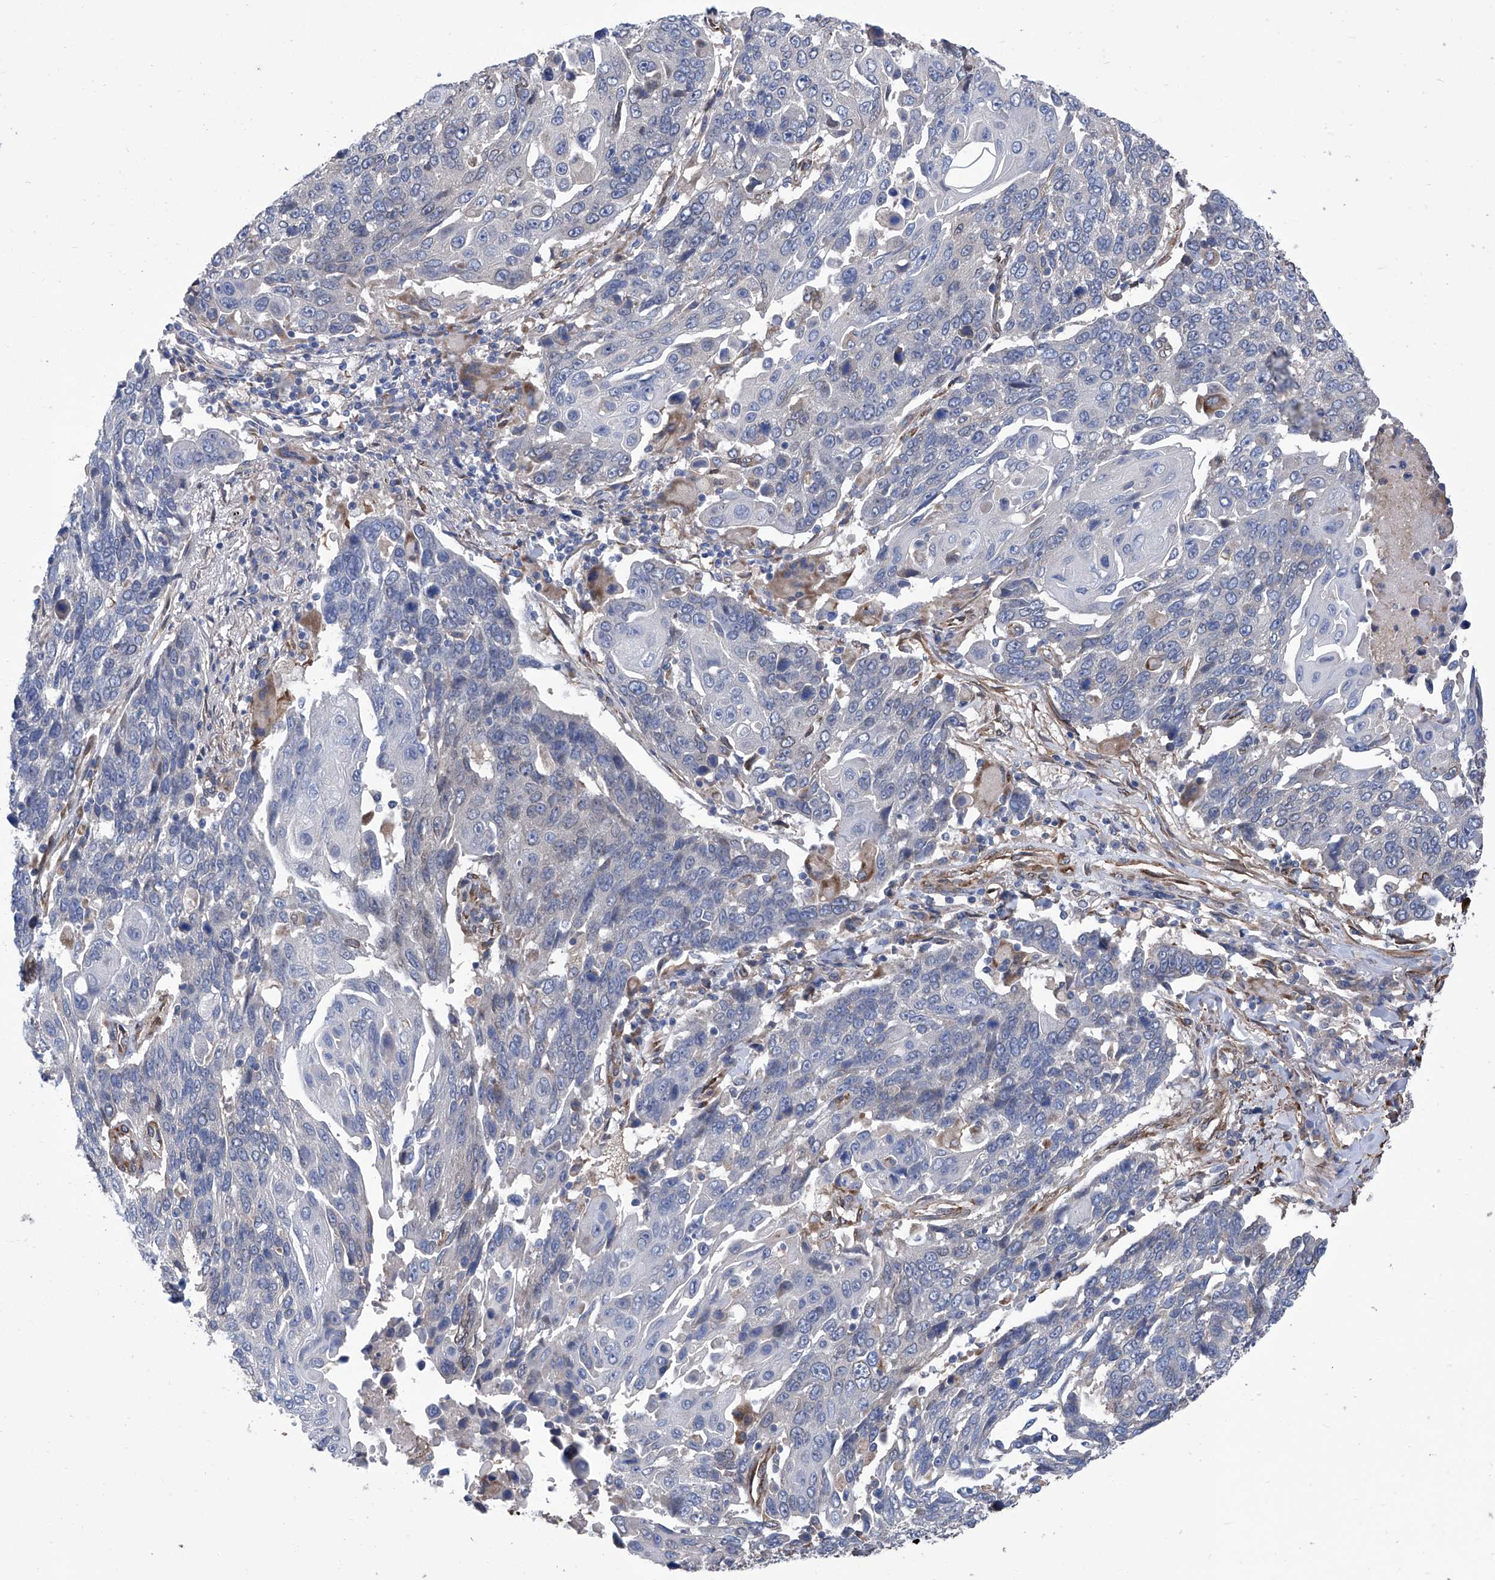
{"staining": {"intensity": "negative", "quantity": "none", "location": "none"}, "tissue": "lung cancer", "cell_type": "Tumor cells", "image_type": "cancer", "snomed": [{"axis": "morphology", "description": "Squamous cell carcinoma, NOS"}, {"axis": "topography", "description": "Lung"}], "caption": "DAB immunohistochemical staining of lung cancer (squamous cell carcinoma) shows no significant positivity in tumor cells.", "gene": "SMS", "patient": {"sex": "male", "age": 66}}